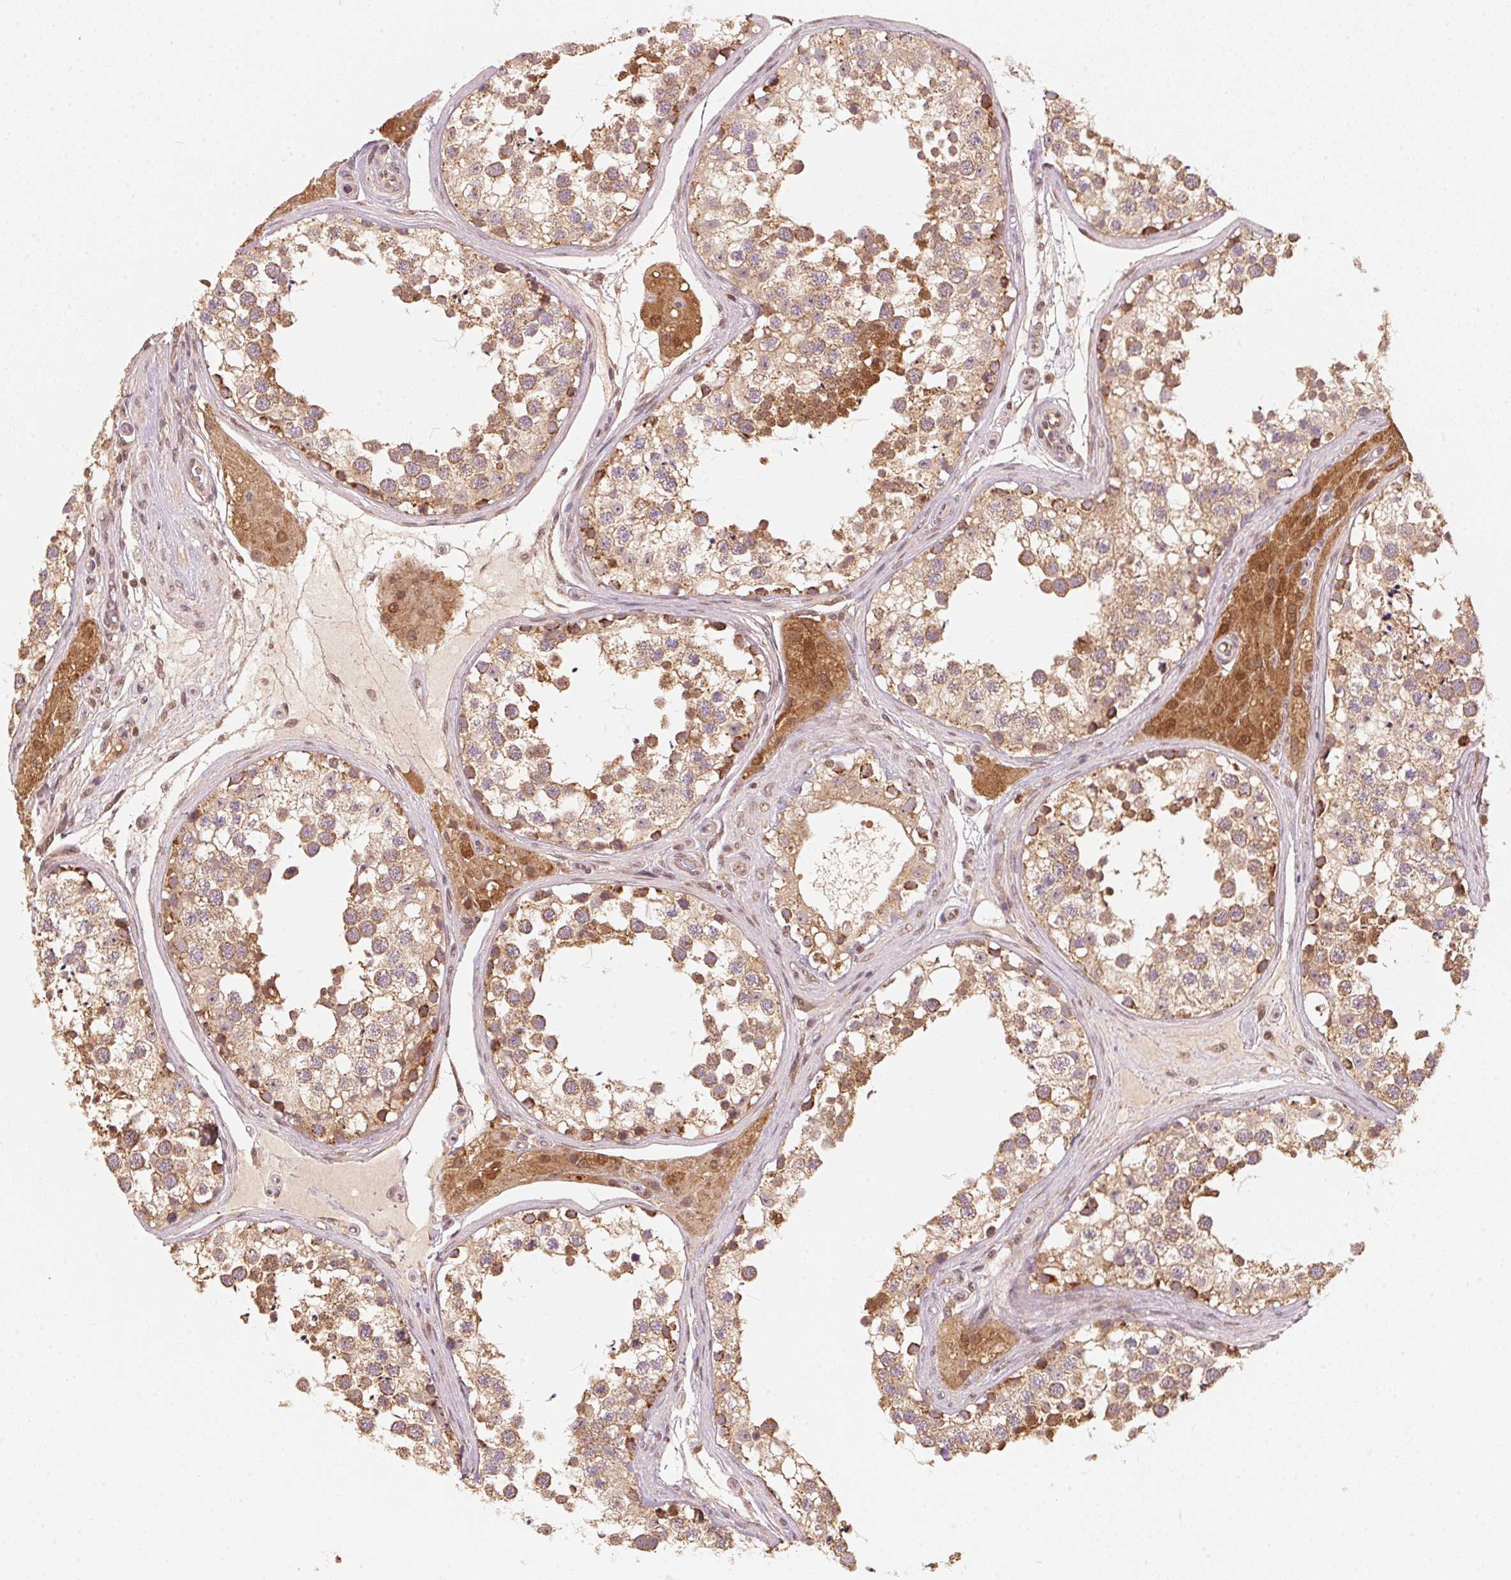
{"staining": {"intensity": "strong", "quantity": "25%-75%", "location": "cytoplasmic/membranous,nuclear"}, "tissue": "testis", "cell_type": "Cells in seminiferous ducts", "image_type": "normal", "snomed": [{"axis": "morphology", "description": "Normal tissue, NOS"}, {"axis": "morphology", "description": "Seminoma, NOS"}, {"axis": "topography", "description": "Testis"}], "caption": "Immunohistochemistry histopathology image of normal testis stained for a protein (brown), which displays high levels of strong cytoplasmic/membranous,nuclear positivity in about 25%-75% of cells in seminiferous ducts.", "gene": "C2orf73", "patient": {"sex": "male", "age": 65}}